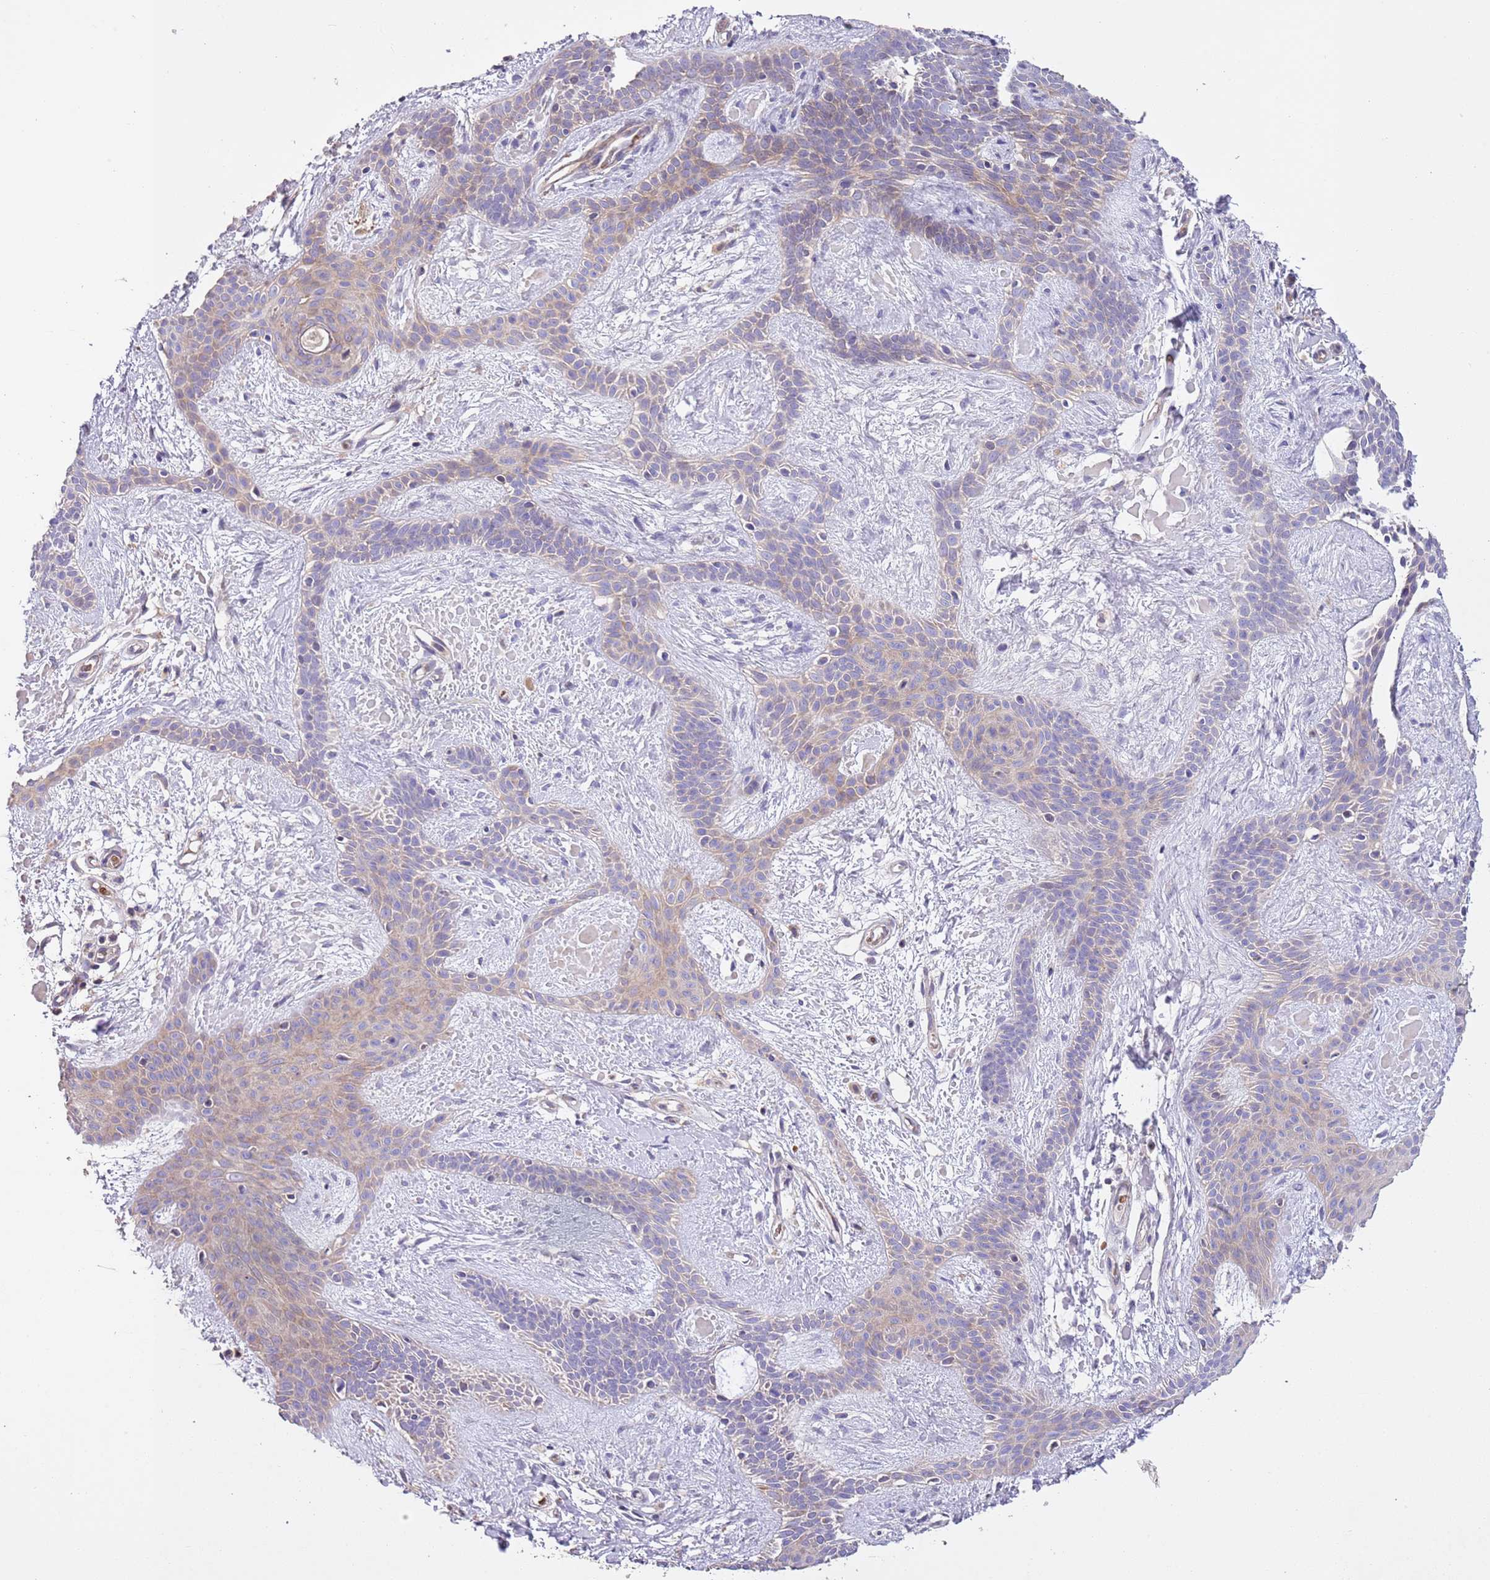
{"staining": {"intensity": "weak", "quantity": "25%-75%", "location": "cytoplasmic/membranous"}, "tissue": "skin cancer", "cell_type": "Tumor cells", "image_type": "cancer", "snomed": [{"axis": "morphology", "description": "Basal cell carcinoma"}, {"axis": "topography", "description": "Skin"}], "caption": "This micrograph demonstrates skin cancer (basal cell carcinoma) stained with immunohistochemistry to label a protein in brown. The cytoplasmic/membranous of tumor cells show weak positivity for the protein. Nuclei are counter-stained blue.", "gene": "PIGA", "patient": {"sex": "male", "age": 78}}